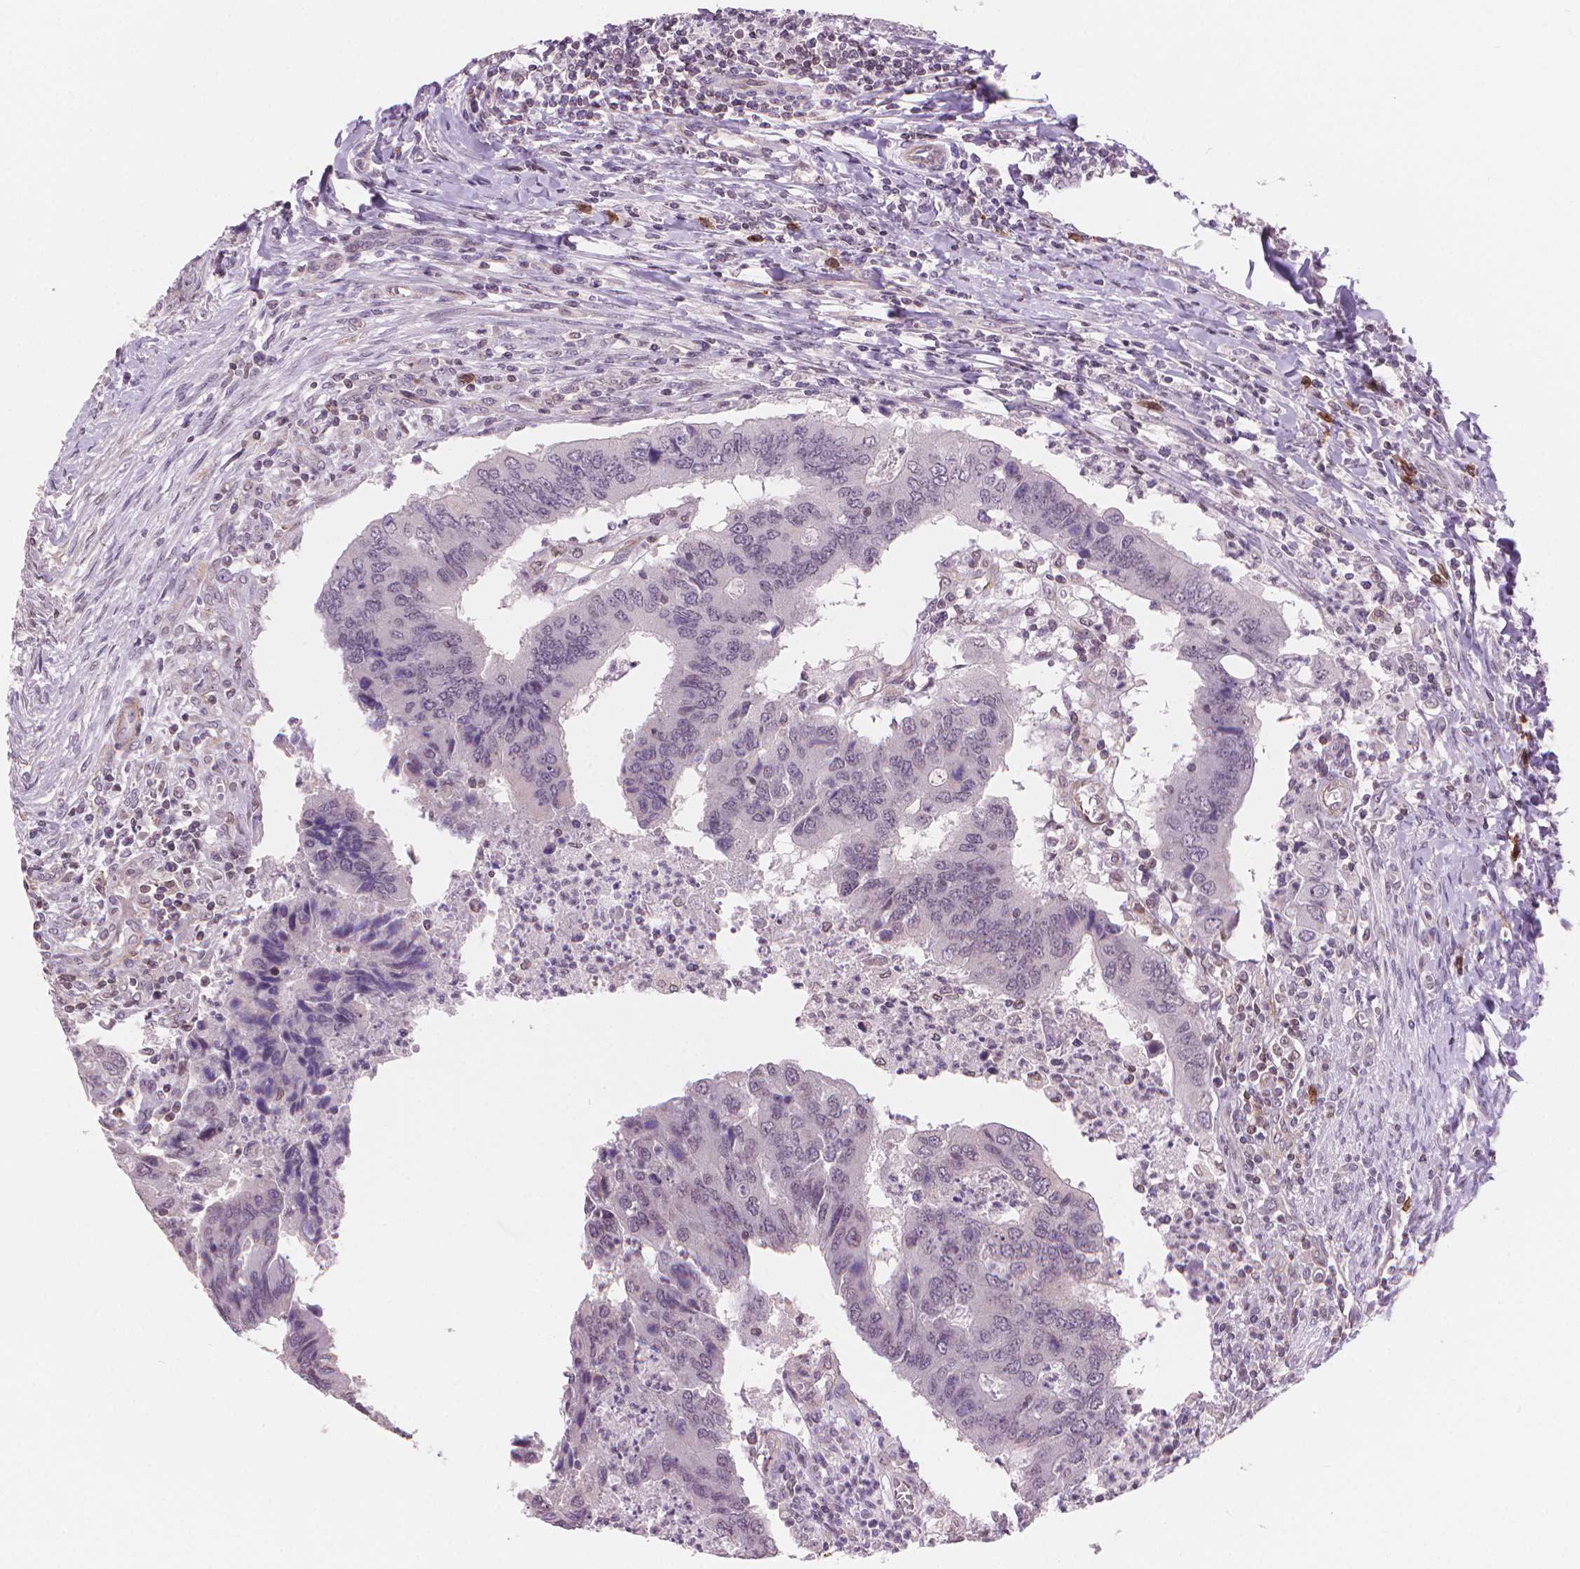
{"staining": {"intensity": "negative", "quantity": "none", "location": "none"}, "tissue": "colorectal cancer", "cell_type": "Tumor cells", "image_type": "cancer", "snomed": [{"axis": "morphology", "description": "Adenocarcinoma, NOS"}, {"axis": "topography", "description": "Colon"}], "caption": "IHC photomicrograph of human adenocarcinoma (colorectal) stained for a protein (brown), which displays no expression in tumor cells. The staining is performed using DAB (3,3'-diaminobenzidine) brown chromogen with nuclei counter-stained in using hematoxylin.", "gene": "TMEM184A", "patient": {"sex": "female", "age": 67}}